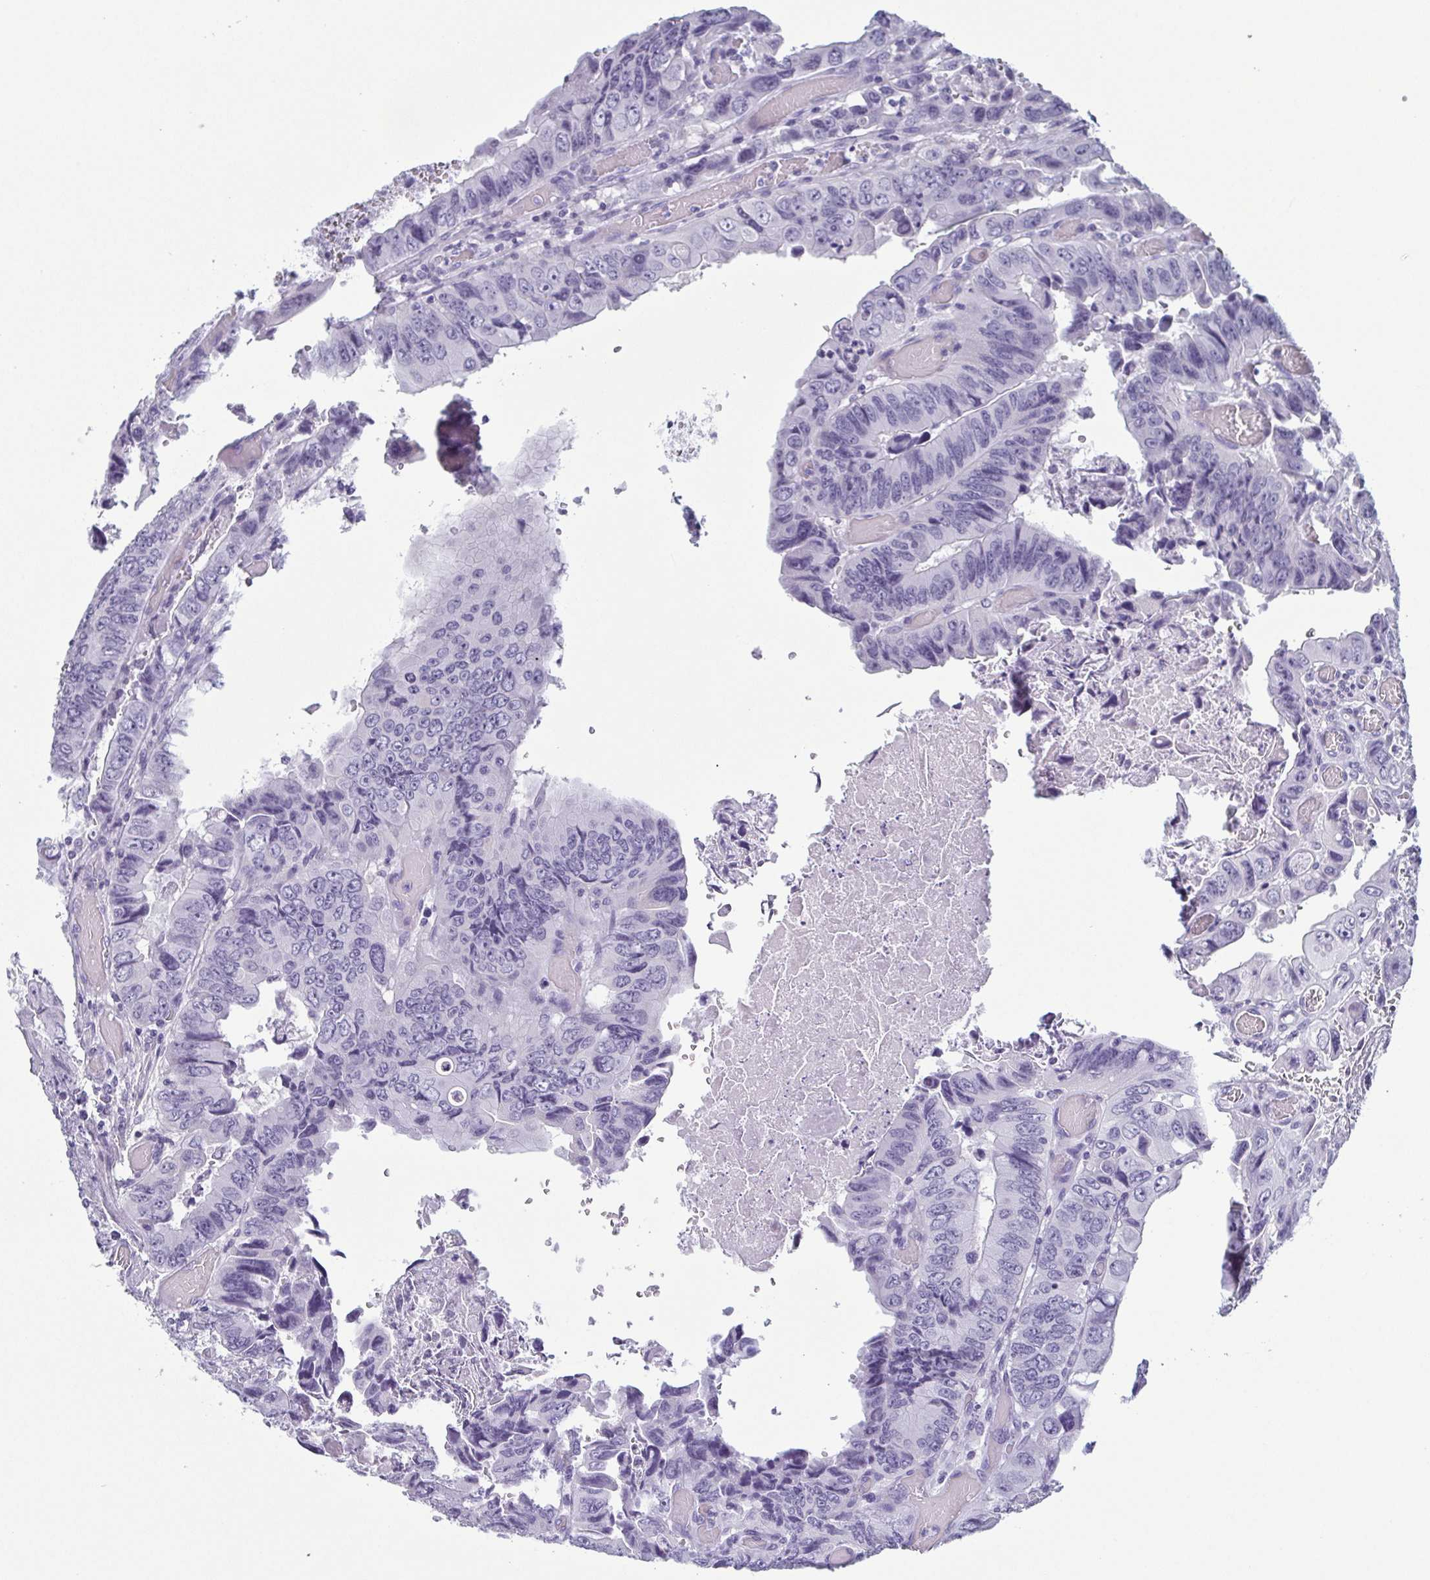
{"staining": {"intensity": "negative", "quantity": "none", "location": "none"}, "tissue": "colorectal cancer", "cell_type": "Tumor cells", "image_type": "cancer", "snomed": [{"axis": "morphology", "description": "Adenocarcinoma, NOS"}, {"axis": "topography", "description": "Colon"}], "caption": "Immunohistochemistry image of human colorectal adenocarcinoma stained for a protein (brown), which demonstrates no expression in tumor cells. Brightfield microscopy of immunohistochemistry (IHC) stained with DAB (brown) and hematoxylin (blue), captured at high magnification.", "gene": "KRT78", "patient": {"sex": "female", "age": 84}}